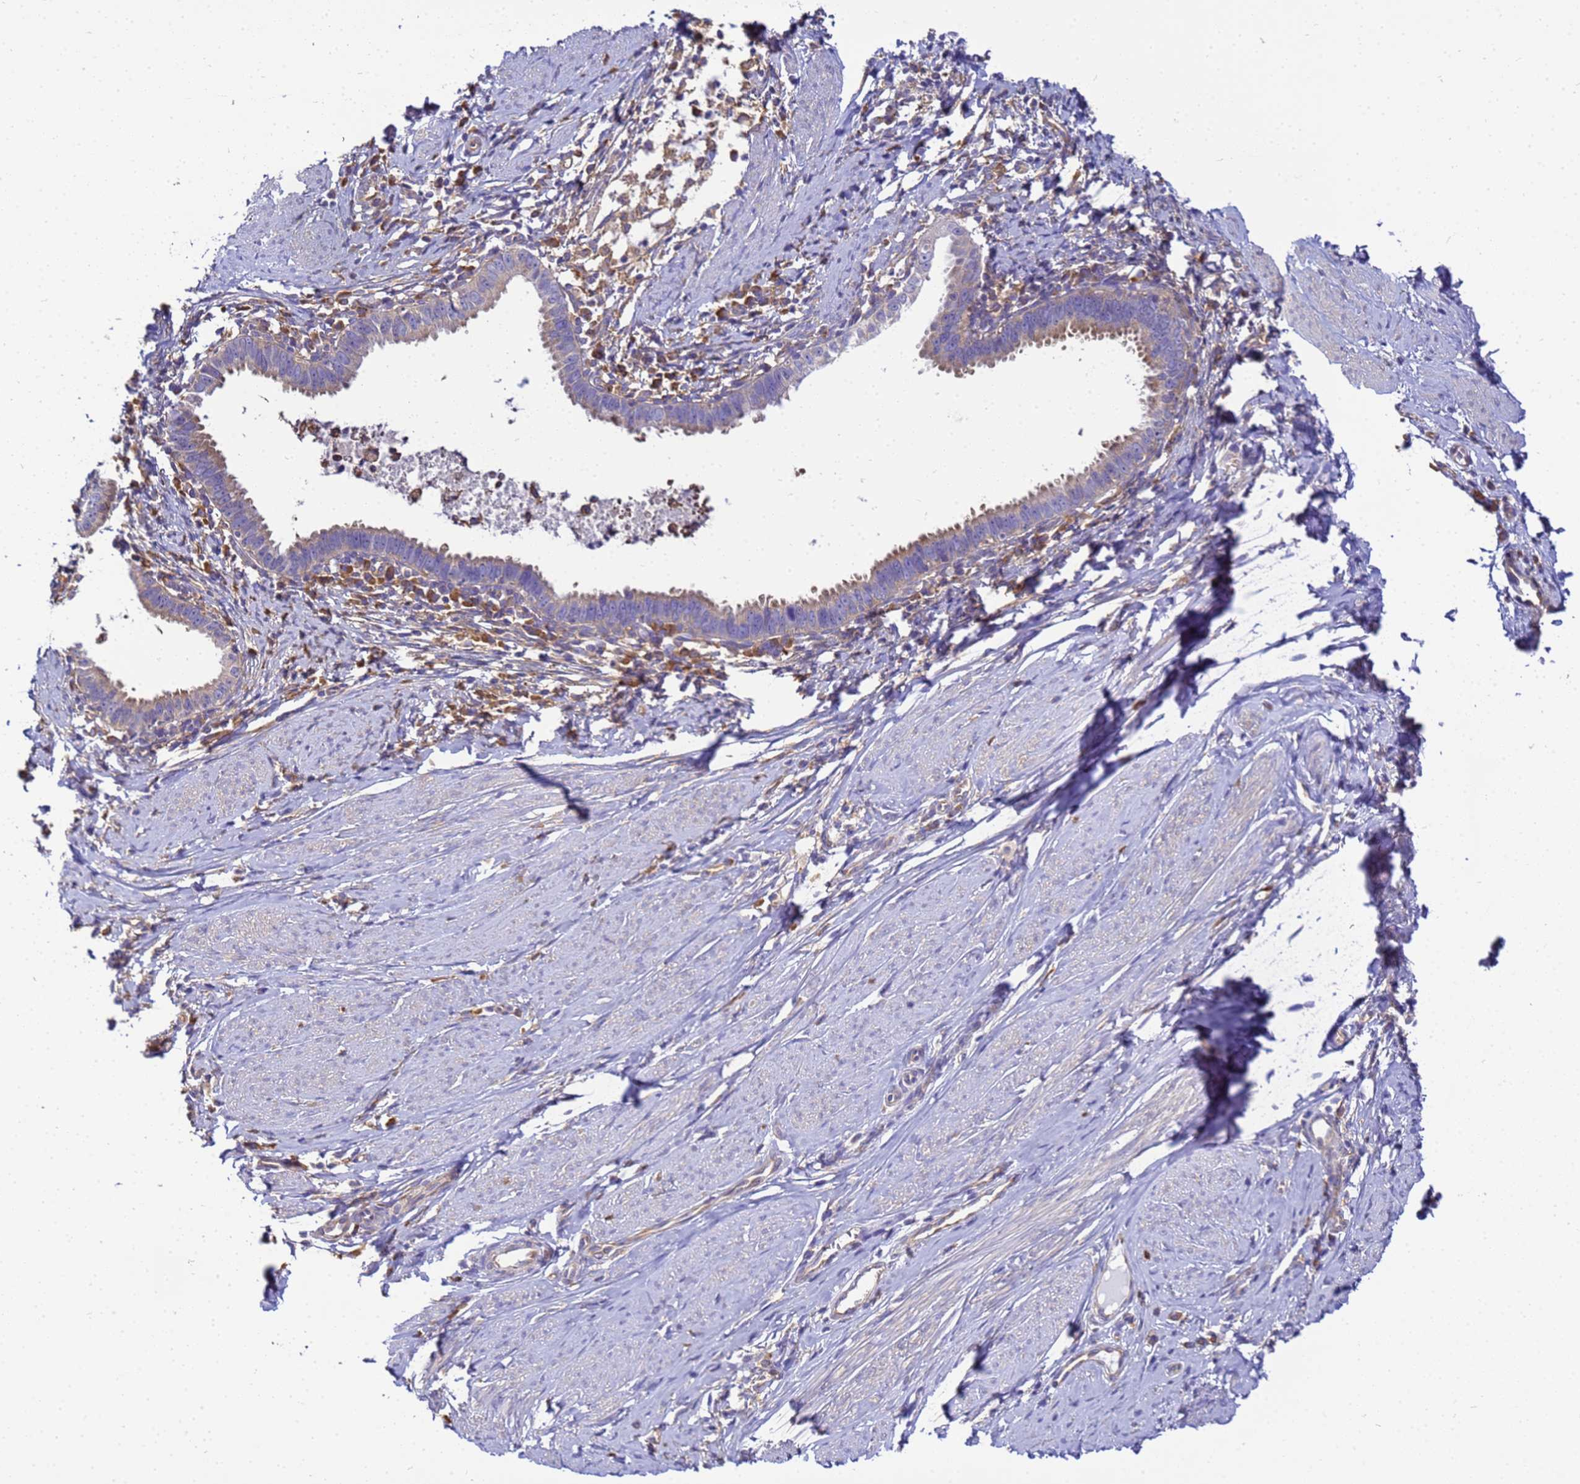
{"staining": {"intensity": "negative", "quantity": "none", "location": "none"}, "tissue": "cervical cancer", "cell_type": "Tumor cells", "image_type": "cancer", "snomed": [{"axis": "morphology", "description": "Adenocarcinoma, NOS"}, {"axis": "topography", "description": "Cervix"}], "caption": "An immunohistochemistry micrograph of cervical cancer is shown. There is no staining in tumor cells of cervical cancer.", "gene": "NARS1", "patient": {"sex": "female", "age": 36}}